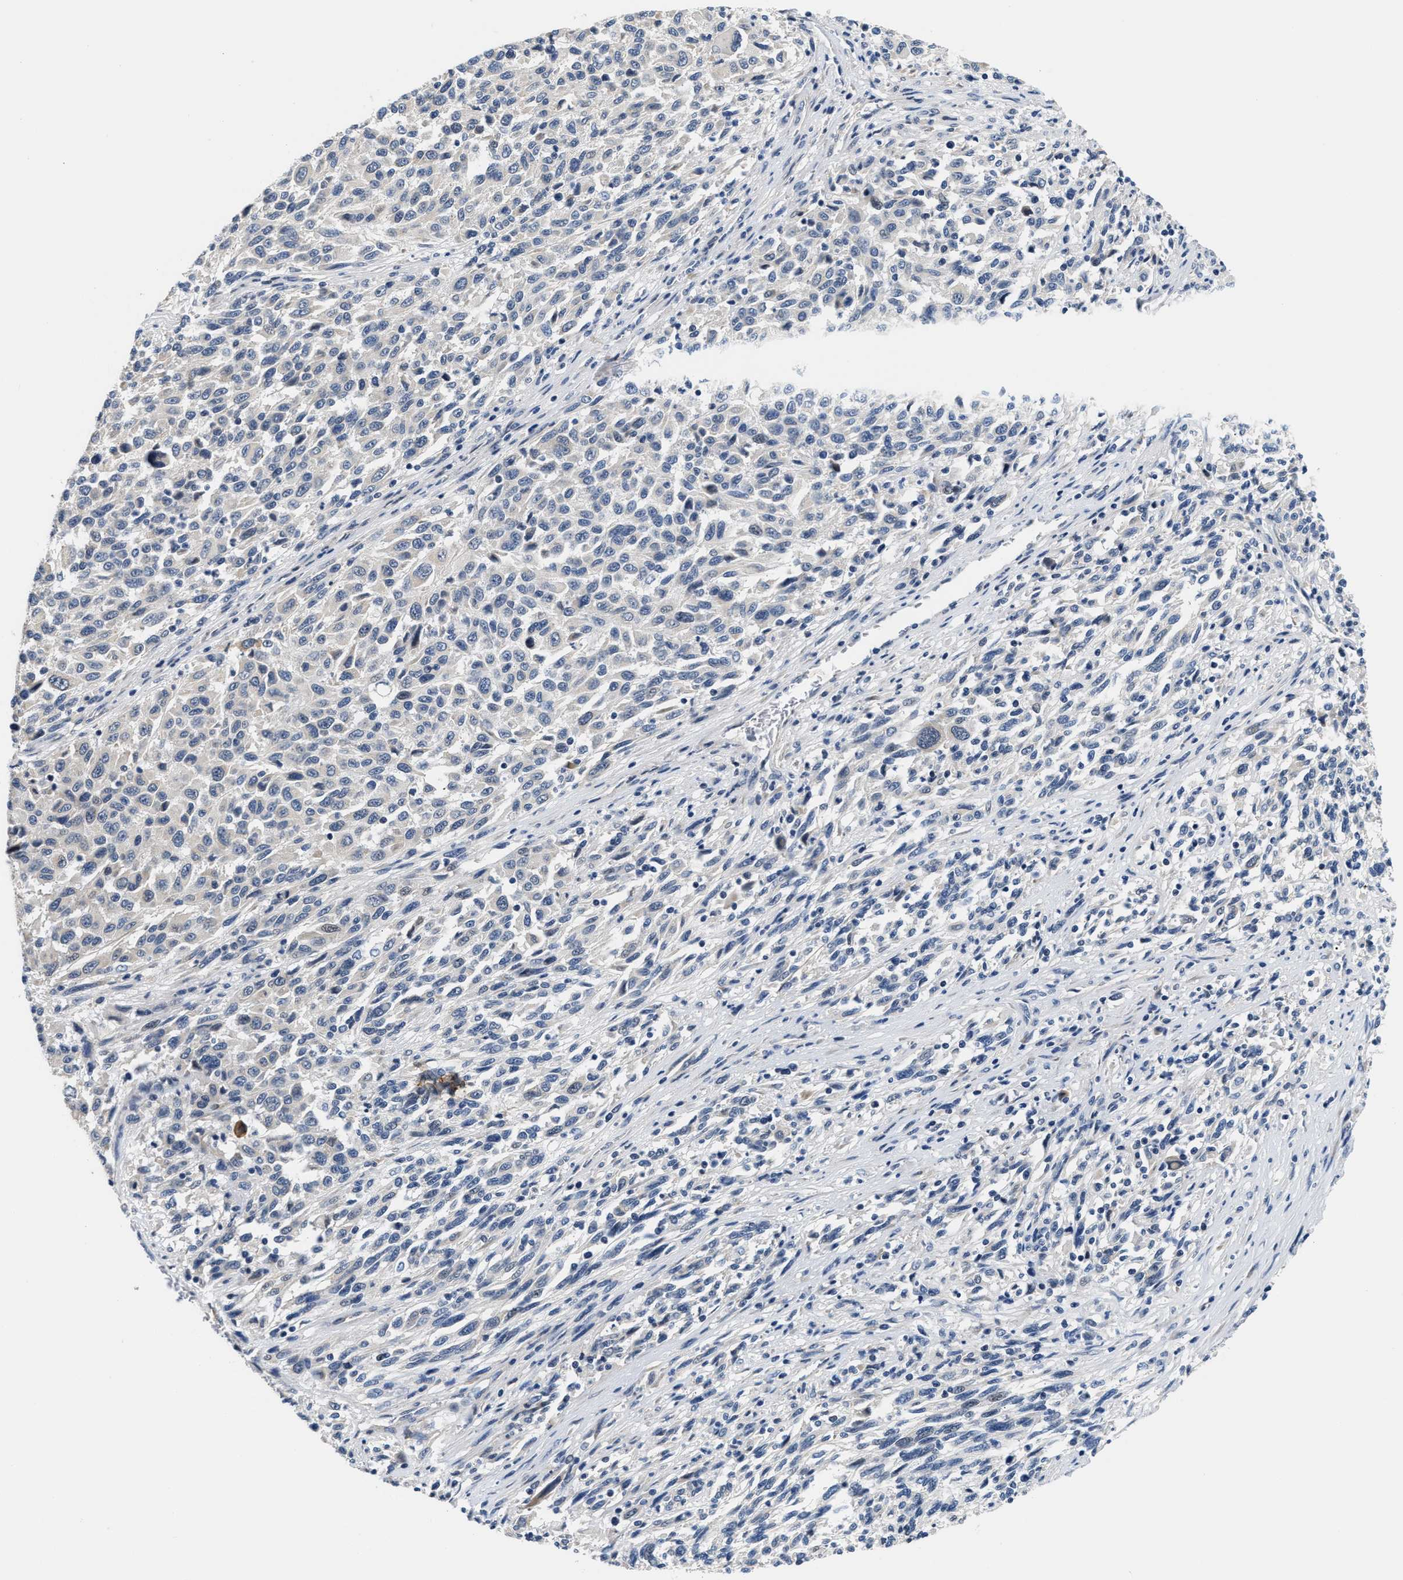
{"staining": {"intensity": "negative", "quantity": "none", "location": "none"}, "tissue": "melanoma", "cell_type": "Tumor cells", "image_type": "cancer", "snomed": [{"axis": "morphology", "description": "Malignant melanoma, Metastatic site"}, {"axis": "topography", "description": "Lymph node"}], "caption": "The micrograph displays no significant expression in tumor cells of melanoma.", "gene": "CLGN", "patient": {"sex": "male", "age": 61}}